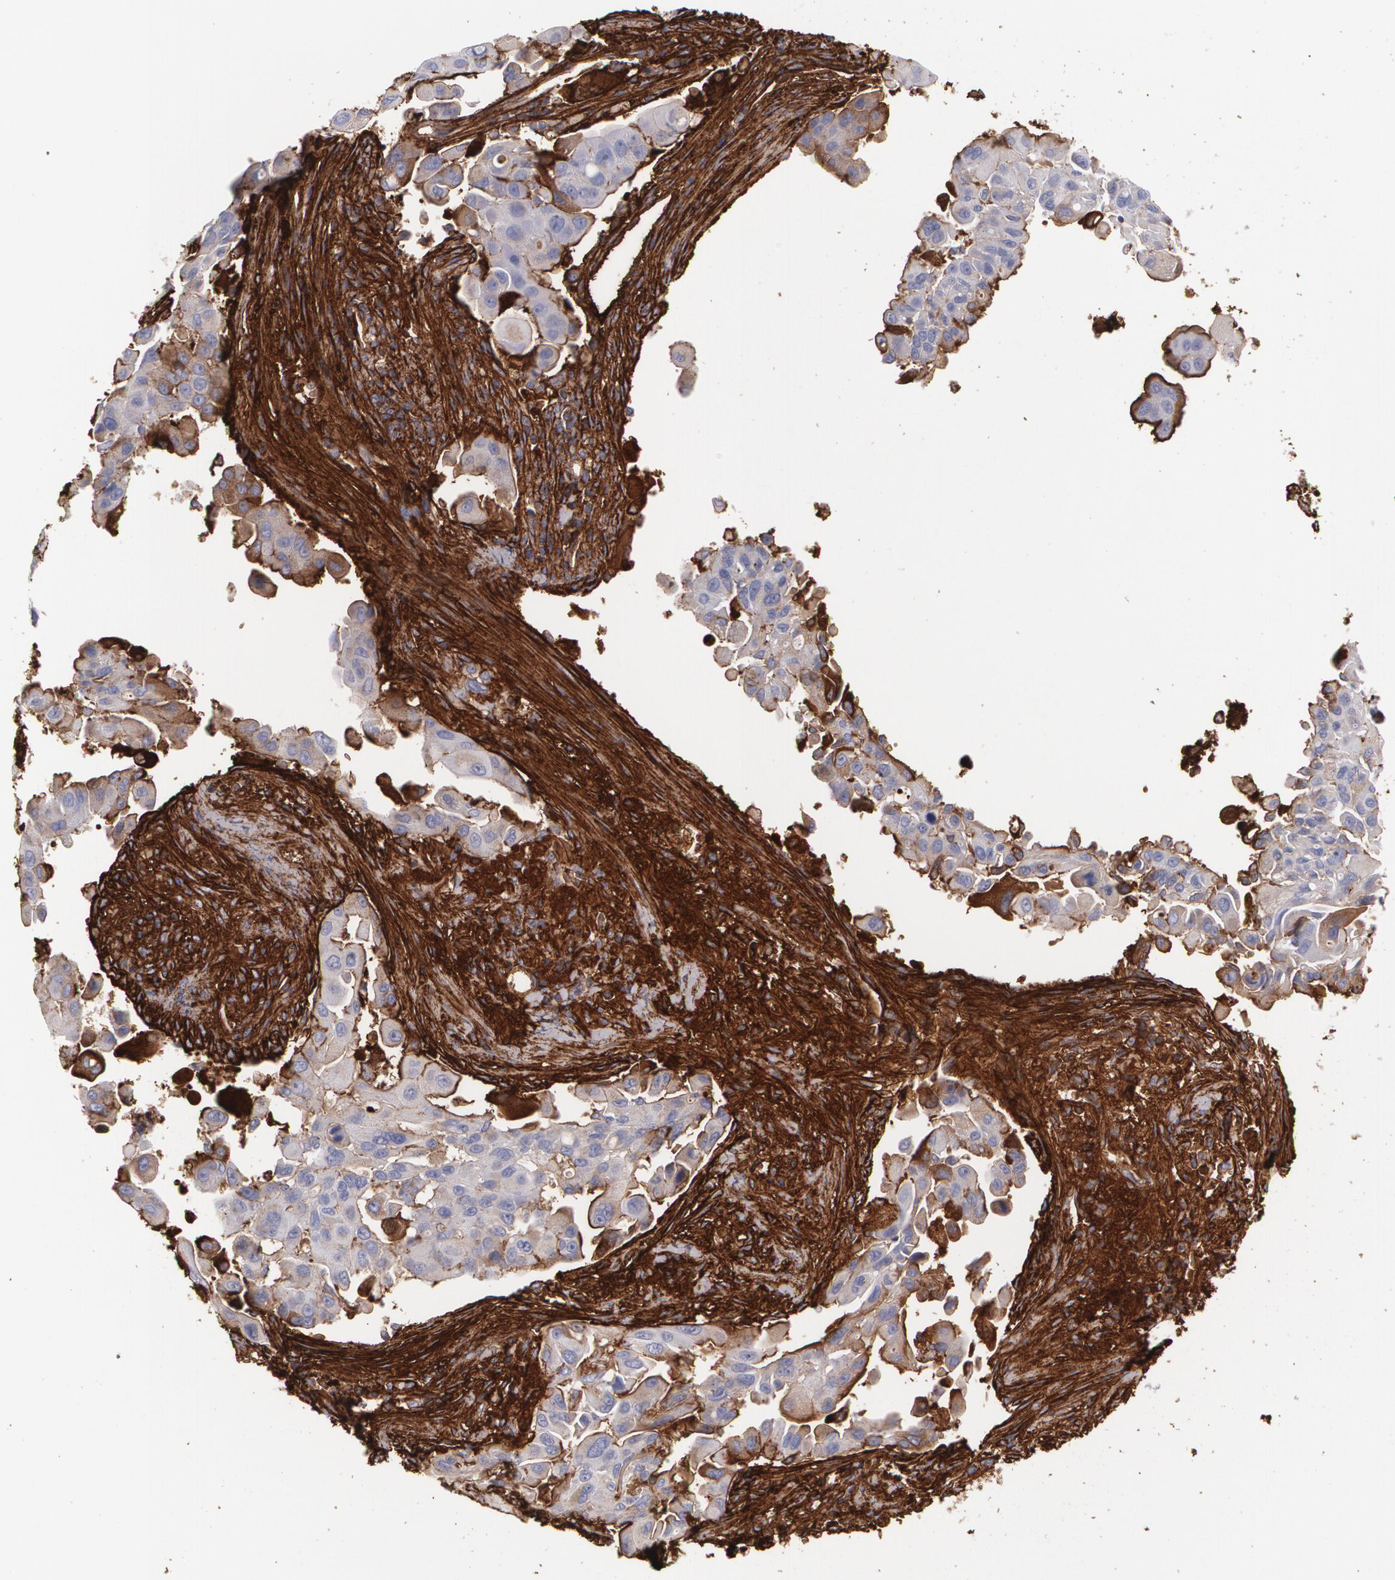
{"staining": {"intensity": "weak", "quantity": ">75%", "location": "cytoplasmic/membranous"}, "tissue": "lung cancer", "cell_type": "Tumor cells", "image_type": "cancer", "snomed": [{"axis": "morphology", "description": "Adenocarcinoma, NOS"}, {"axis": "topography", "description": "Lung"}], "caption": "Brown immunohistochemical staining in lung adenocarcinoma displays weak cytoplasmic/membranous staining in about >75% of tumor cells. Immunohistochemistry stains the protein in brown and the nuclei are stained blue.", "gene": "FBLN1", "patient": {"sex": "male", "age": 68}}